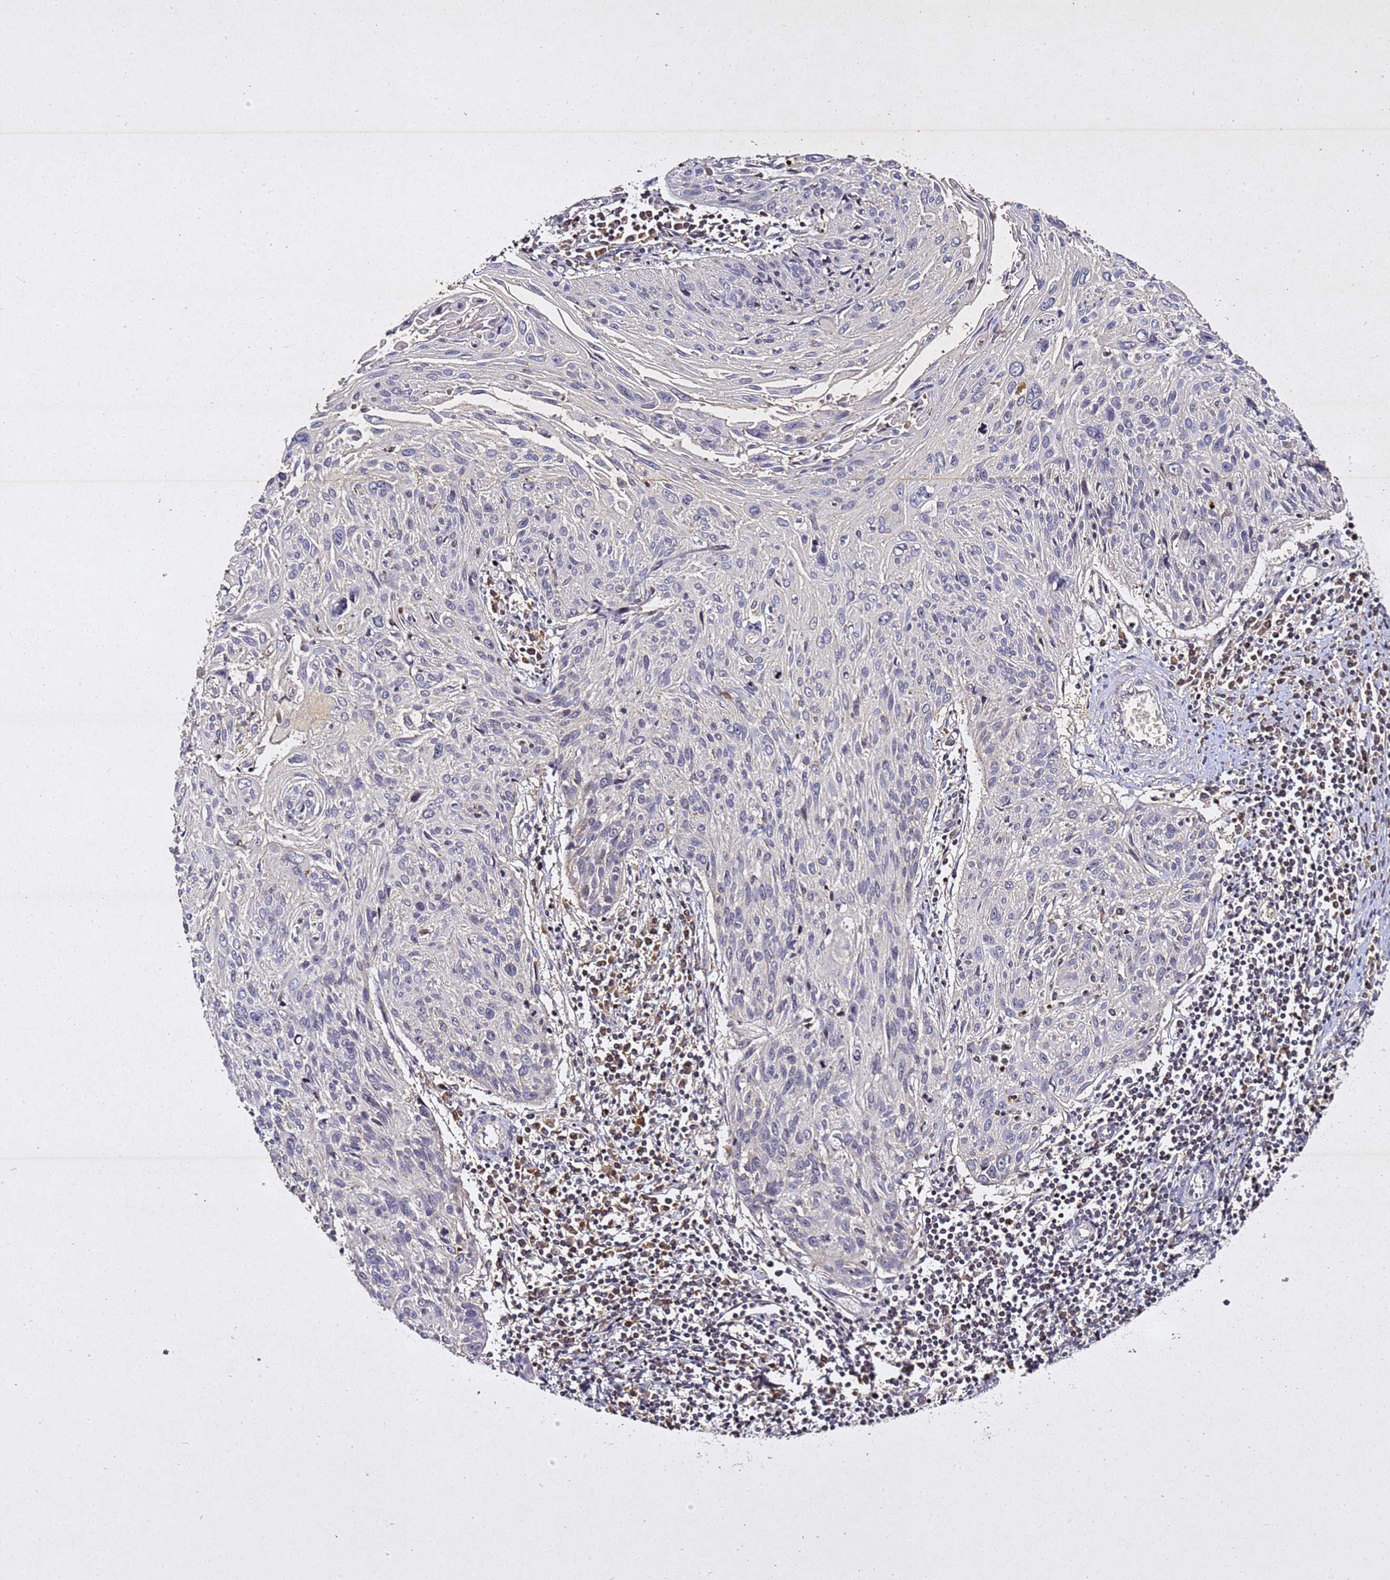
{"staining": {"intensity": "negative", "quantity": "none", "location": "none"}, "tissue": "cervical cancer", "cell_type": "Tumor cells", "image_type": "cancer", "snomed": [{"axis": "morphology", "description": "Squamous cell carcinoma, NOS"}, {"axis": "topography", "description": "Cervix"}], "caption": "Immunohistochemistry (IHC) photomicrograph of neoplastic tissue: human cervical cancer (squamous cell carcinoma) stained with DAB (3,3'-diaminobenzidine) displays no significant protein expression in tumor cells. Brightfield microscopy of immunohistochemistry (IHC) stained with DAB (brown) and hematoxylin (blue), captured at high magnification.", "gene": "SV2B", "patient": {"sex": "female", "age": 51}}